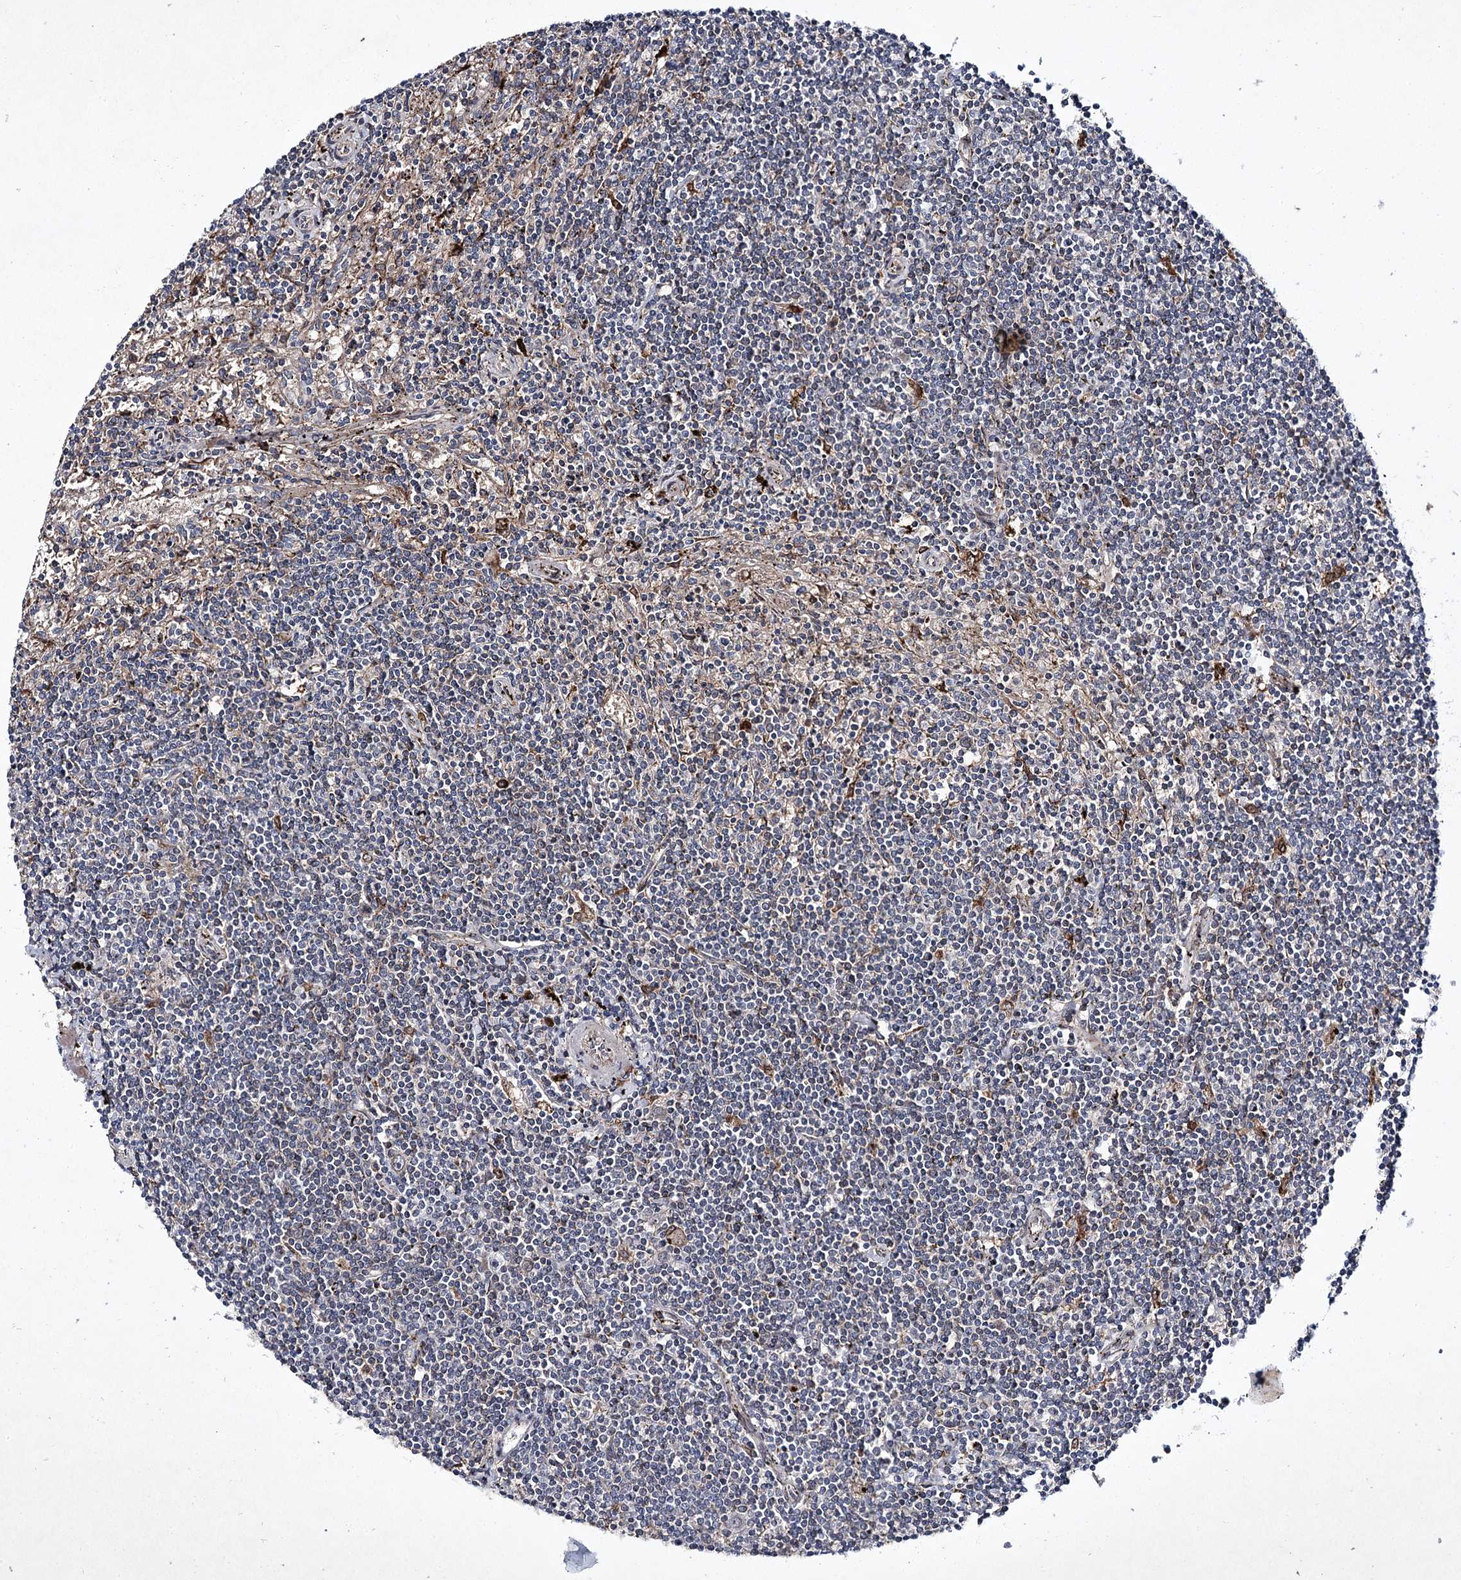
{"staining": {"intensity": "negative", "quantity": "none", "location": "none"}, "tissue": "lymphoma", "cell_type": "Tumor cells", "image_type": "cancer", "snomed": [{"axis": "morphology", "description": "Malignant lymphoma, non-Hodgkin's type, Low grade"}, {"axis": "topography", "description": "Spleen"}], "caption": "Protein analysis of malignant lymphoma, non-Hodgkin's type (low-grade) displays no significant staining in tumor cells.", "gene": "ALG9", "patient": {"sex": "male", "age": 76}}